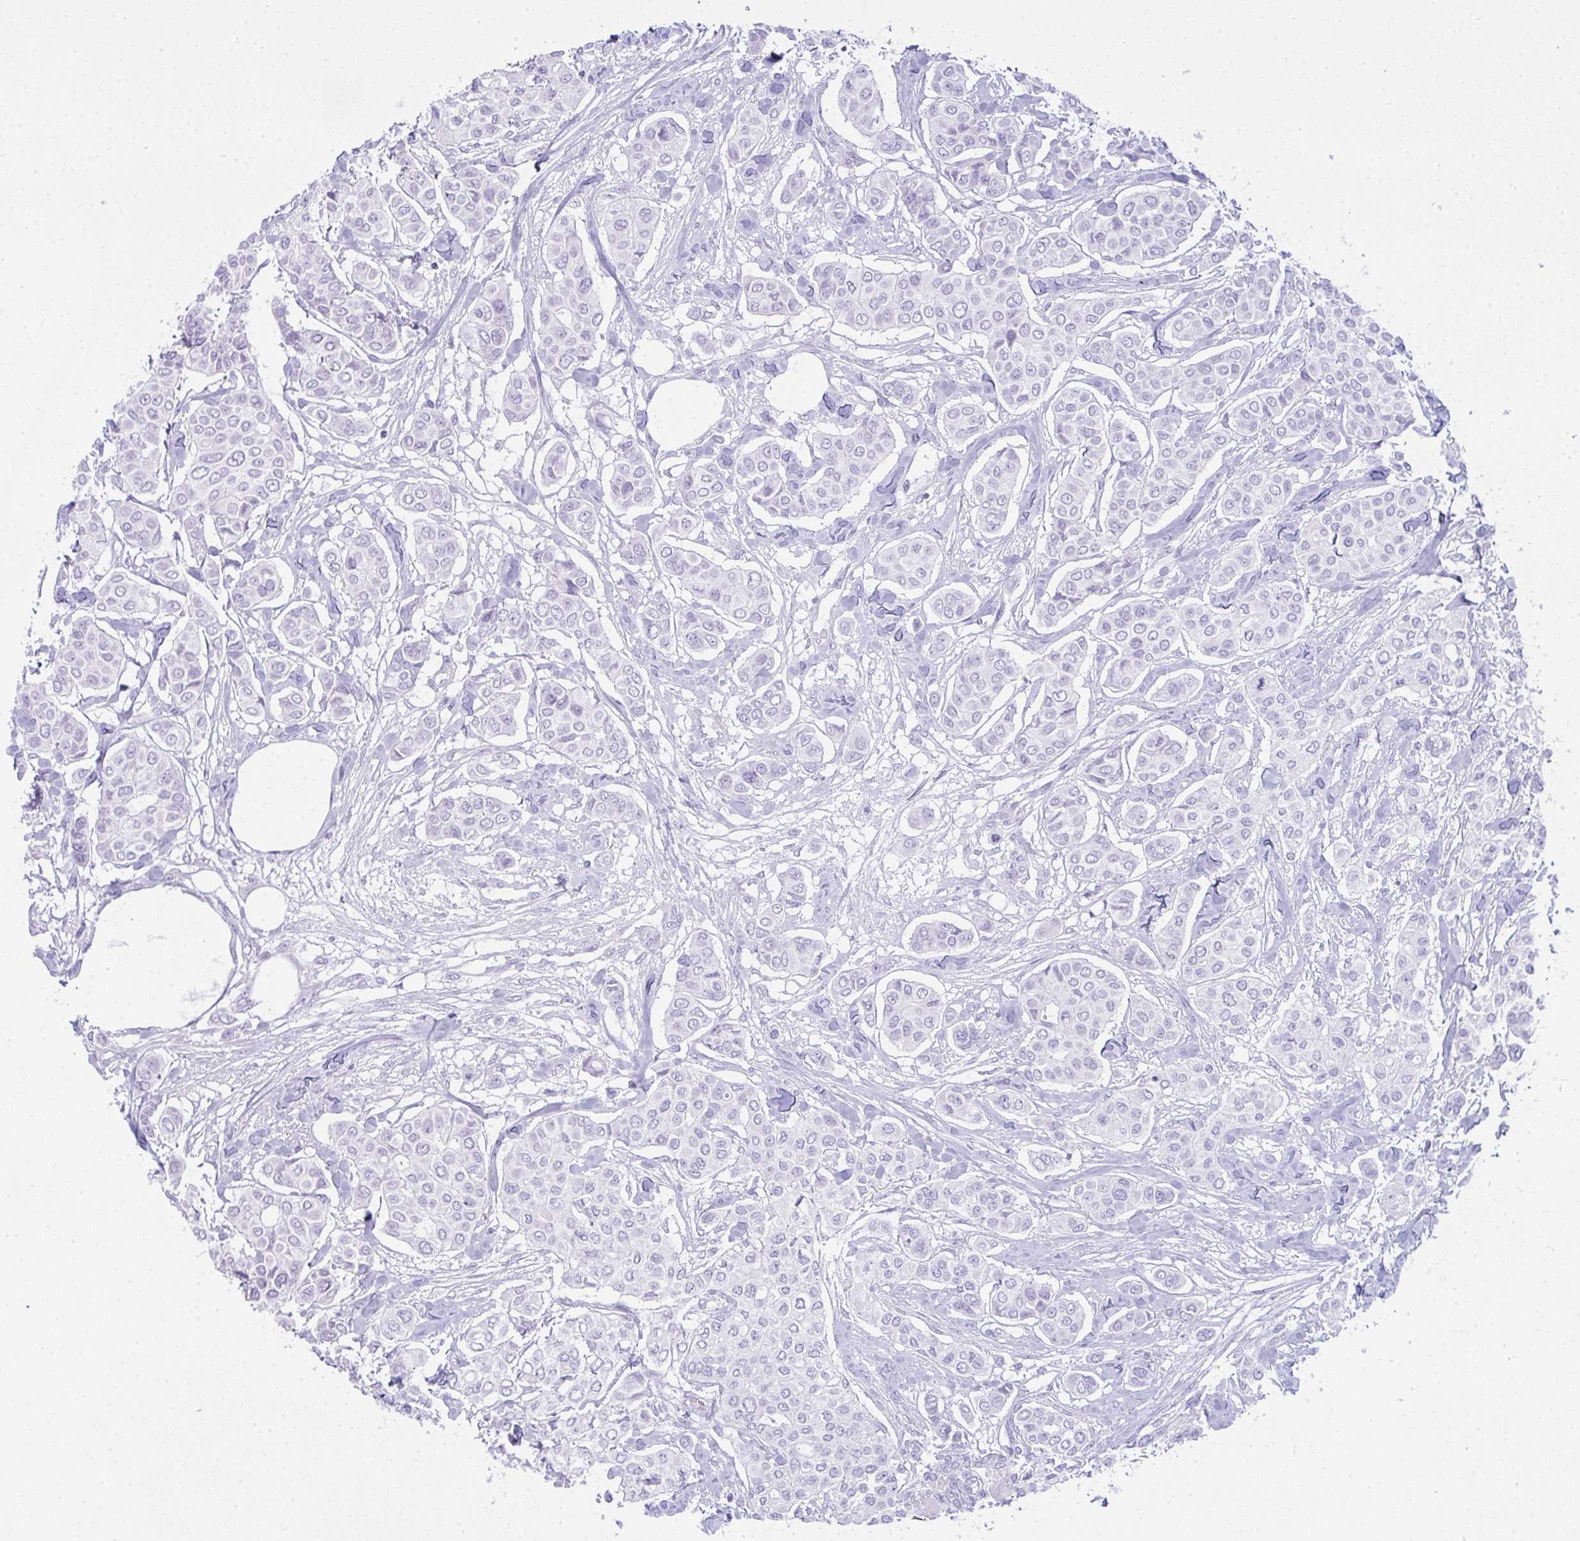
{"staining": {"intensity": "negative", "quantity": "none", "location": "none"}, "tissue": "breast cancer", "cell_type": "Tumor cells", "image_type": "cancer", "snomed": [{"axis": "morphology", "description": "Lobular carcinoma"}, {"axis": "topography", "description": "Breast"}], "caption": "Breast cancer (lobular carcinoma) stained for a protein using immunohistochemistry reveals no positivity tumor cells.", "gene": "RASL10A", "patient": {"sex": "female", "age": 51}}